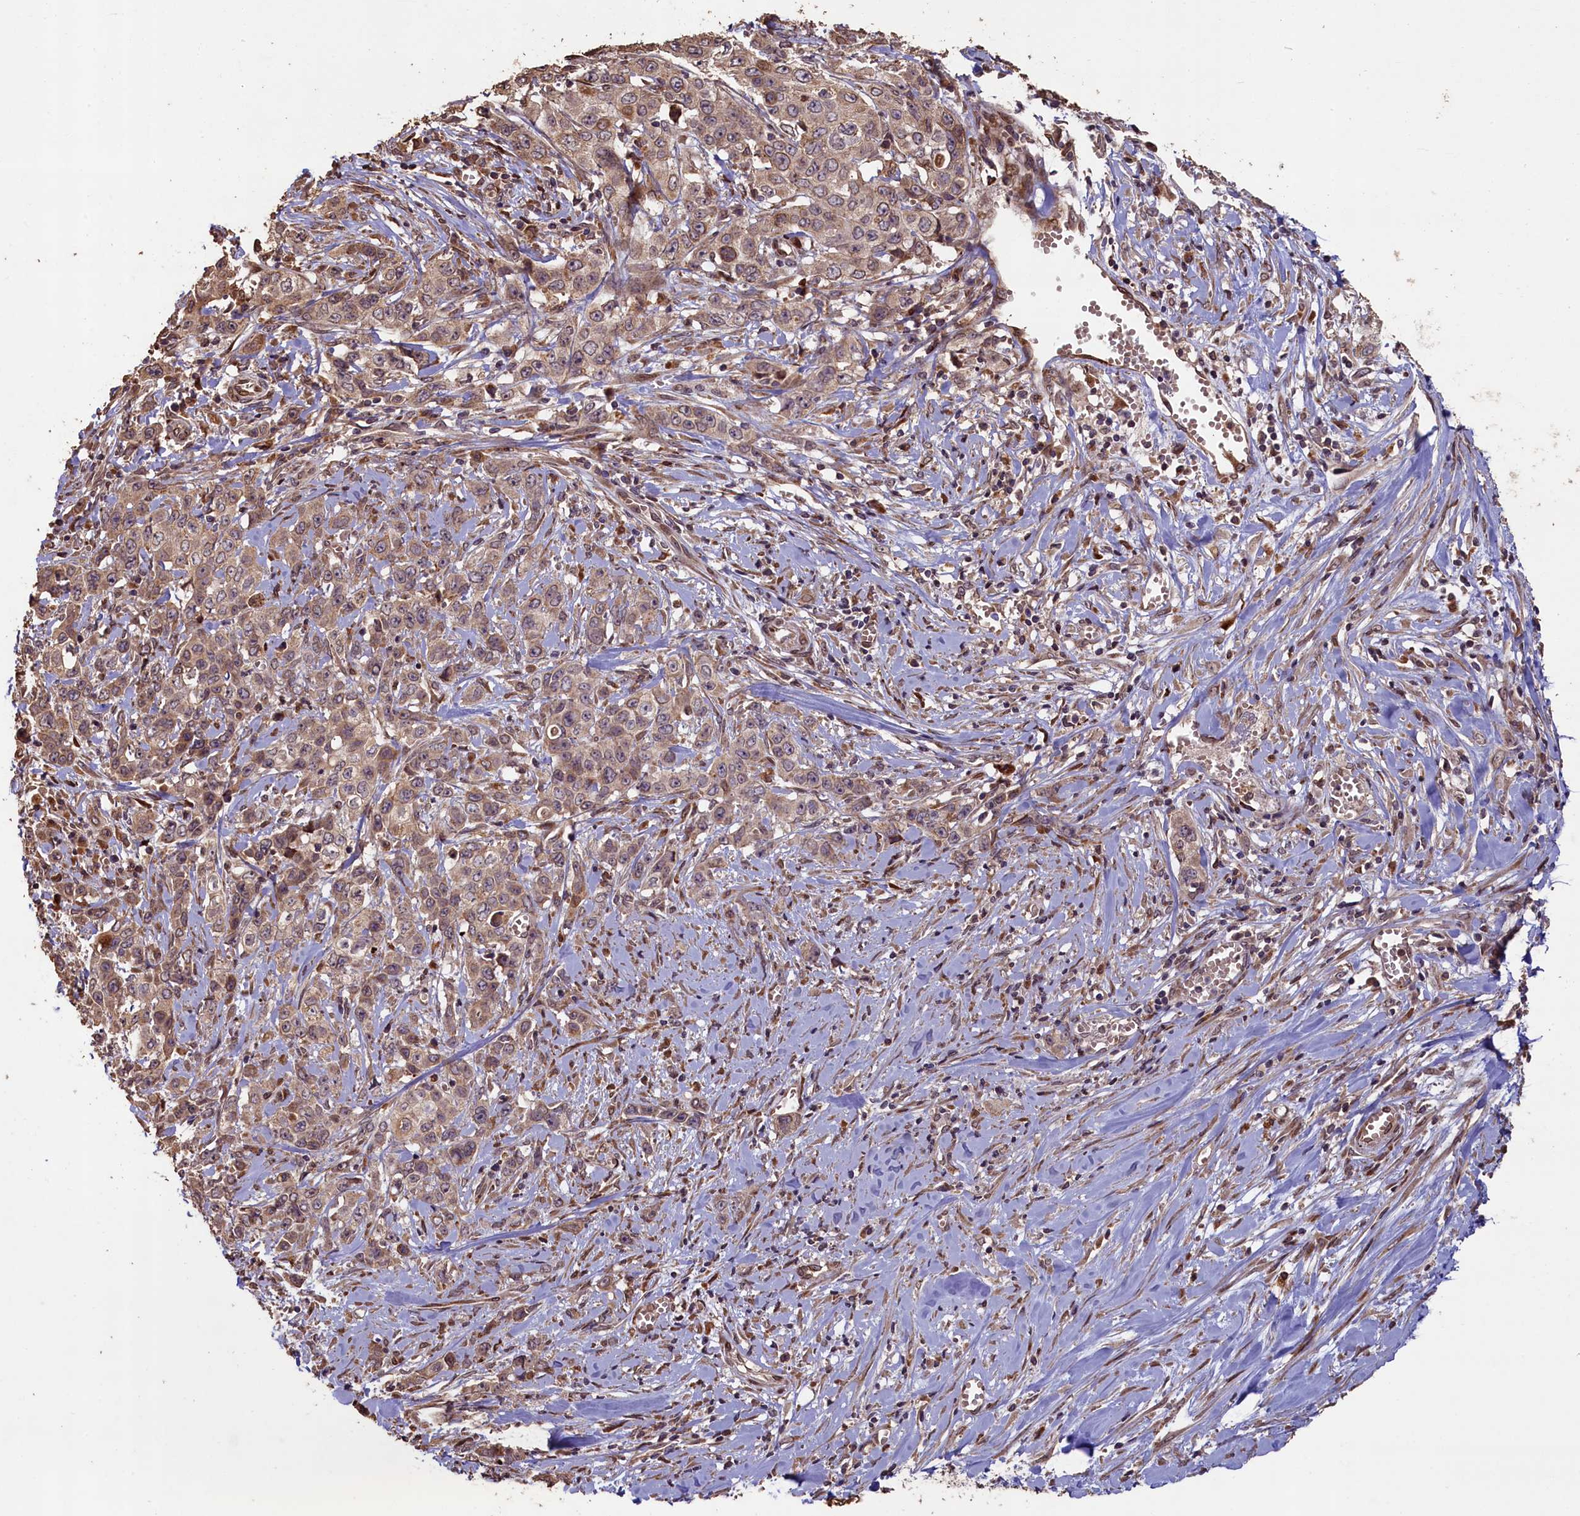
{"staining": {"intensity": "moderate", "quantity": ">75%", "location": "cytoplasmic/membranous"}, "tissue": "stomach cancer", "cell_type": "Tumor cells", "image_type": "cancer", "snomed": [{"axis": "morphology", "description": "Adenocarcinoma, NOS"}, {"axis": "topography", "description": "Stomach, upper"}], "caption": "DAB (3,3'-diaminobenzidine) immunohistochemical staining of human stomach cancer (adenocarcinoma) shows moderate cytoplasmic/membranous protein positivity in about >75% of tumor cells.", "gene": "SLC38A7", "patient": {"sex": "male", "age": 62}}